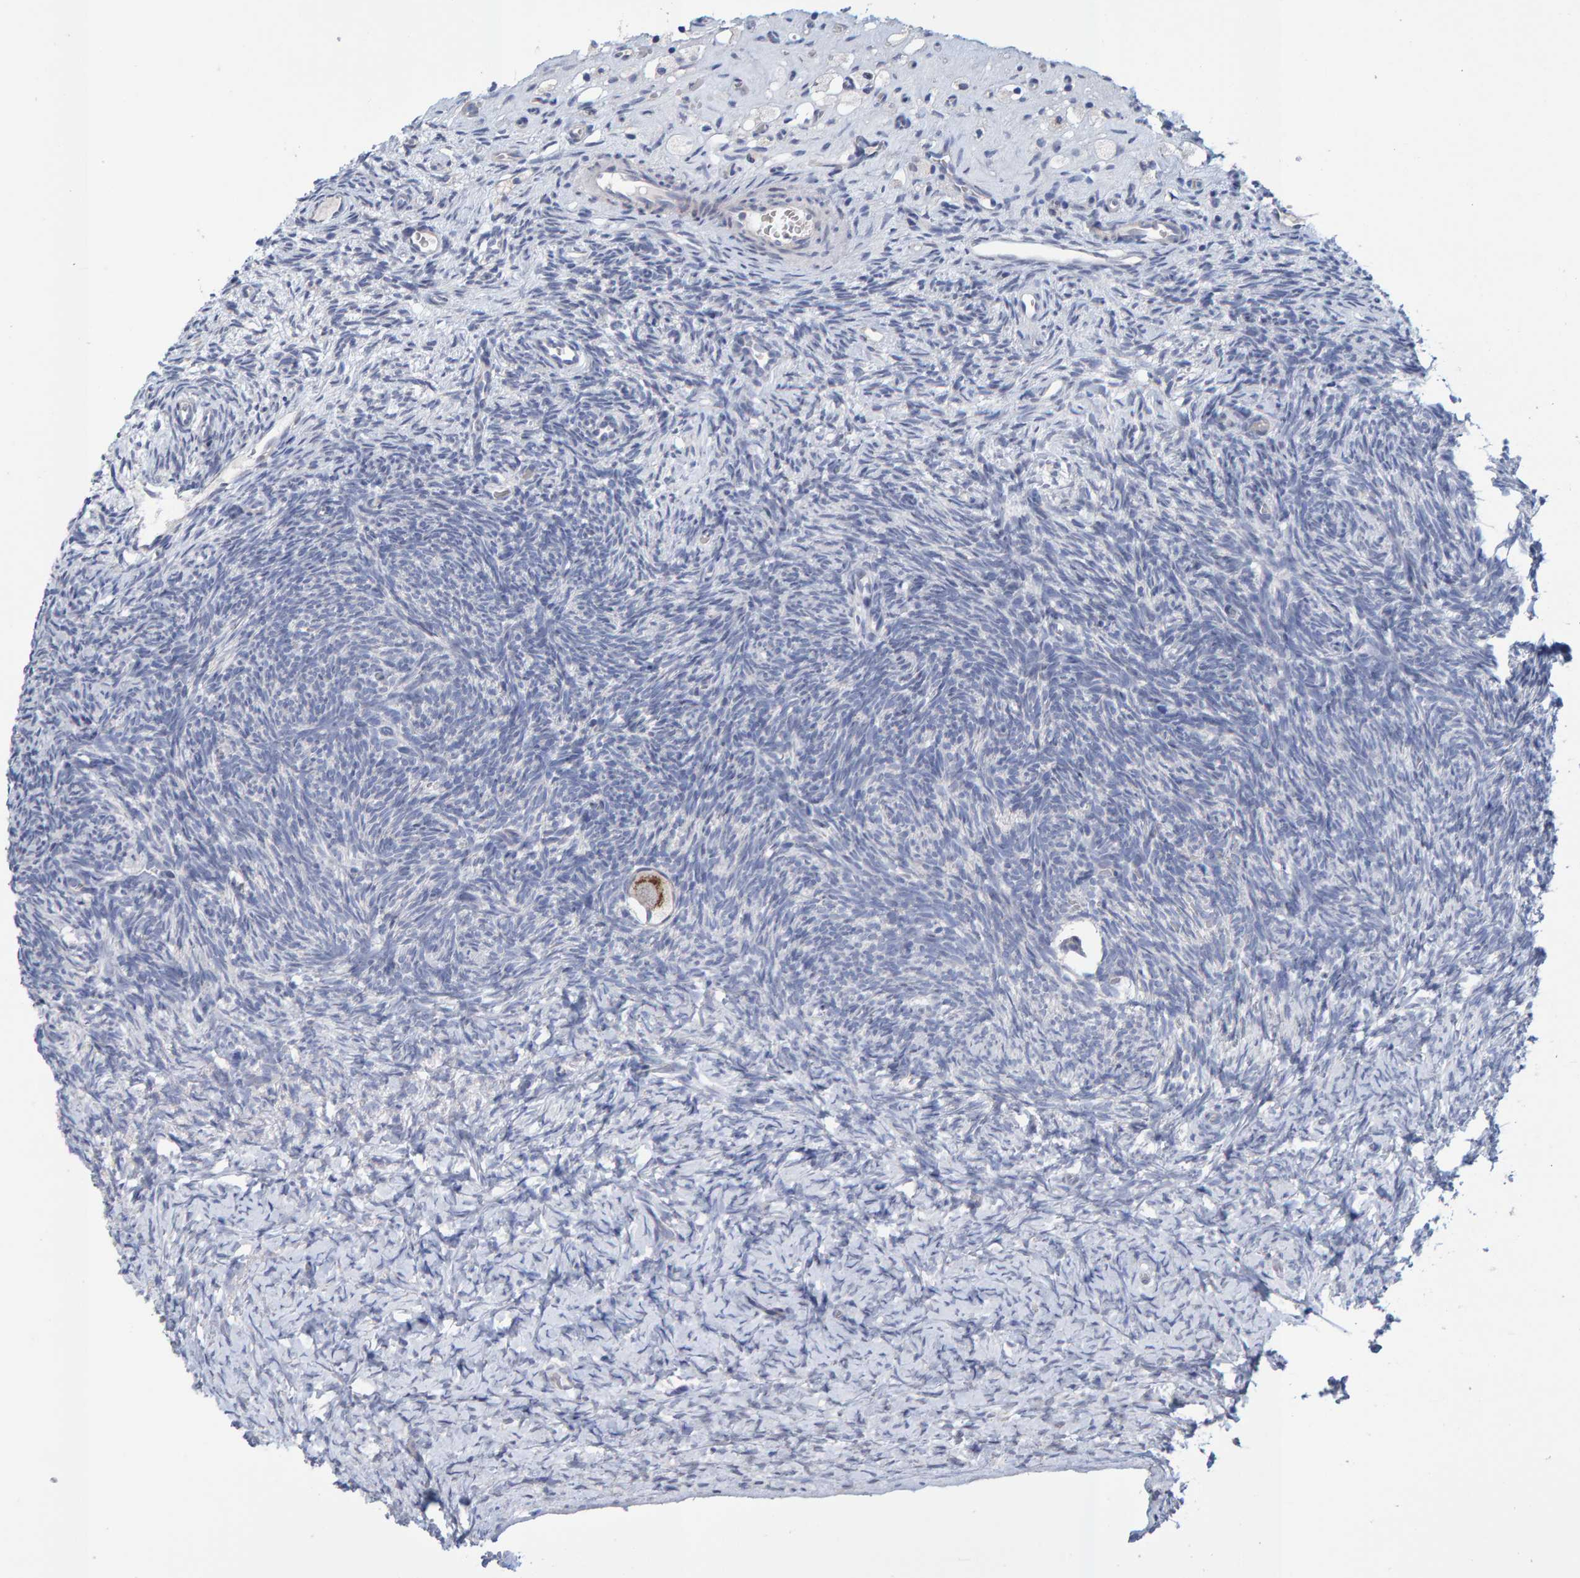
{"staining": {"intensity": "moderate", "quantity": ">75%", "location": "cytoplasmic/membranous"}, "tissue": "ovary", "cell_type": "Follicle cells", "image_type": "normal", "snomed": [{"axis": "morphology", "description": "Normal tissue, NOS"}, {"axis": "topography", "description": "Ovary"}], "caption": "A brown stain shows moderate cytoplasmic/membranous positivity of a protein in follicle cells of unremarkable human ovary.", "gene": "USP43", "patient": {"sex": "female", "age": 34}}